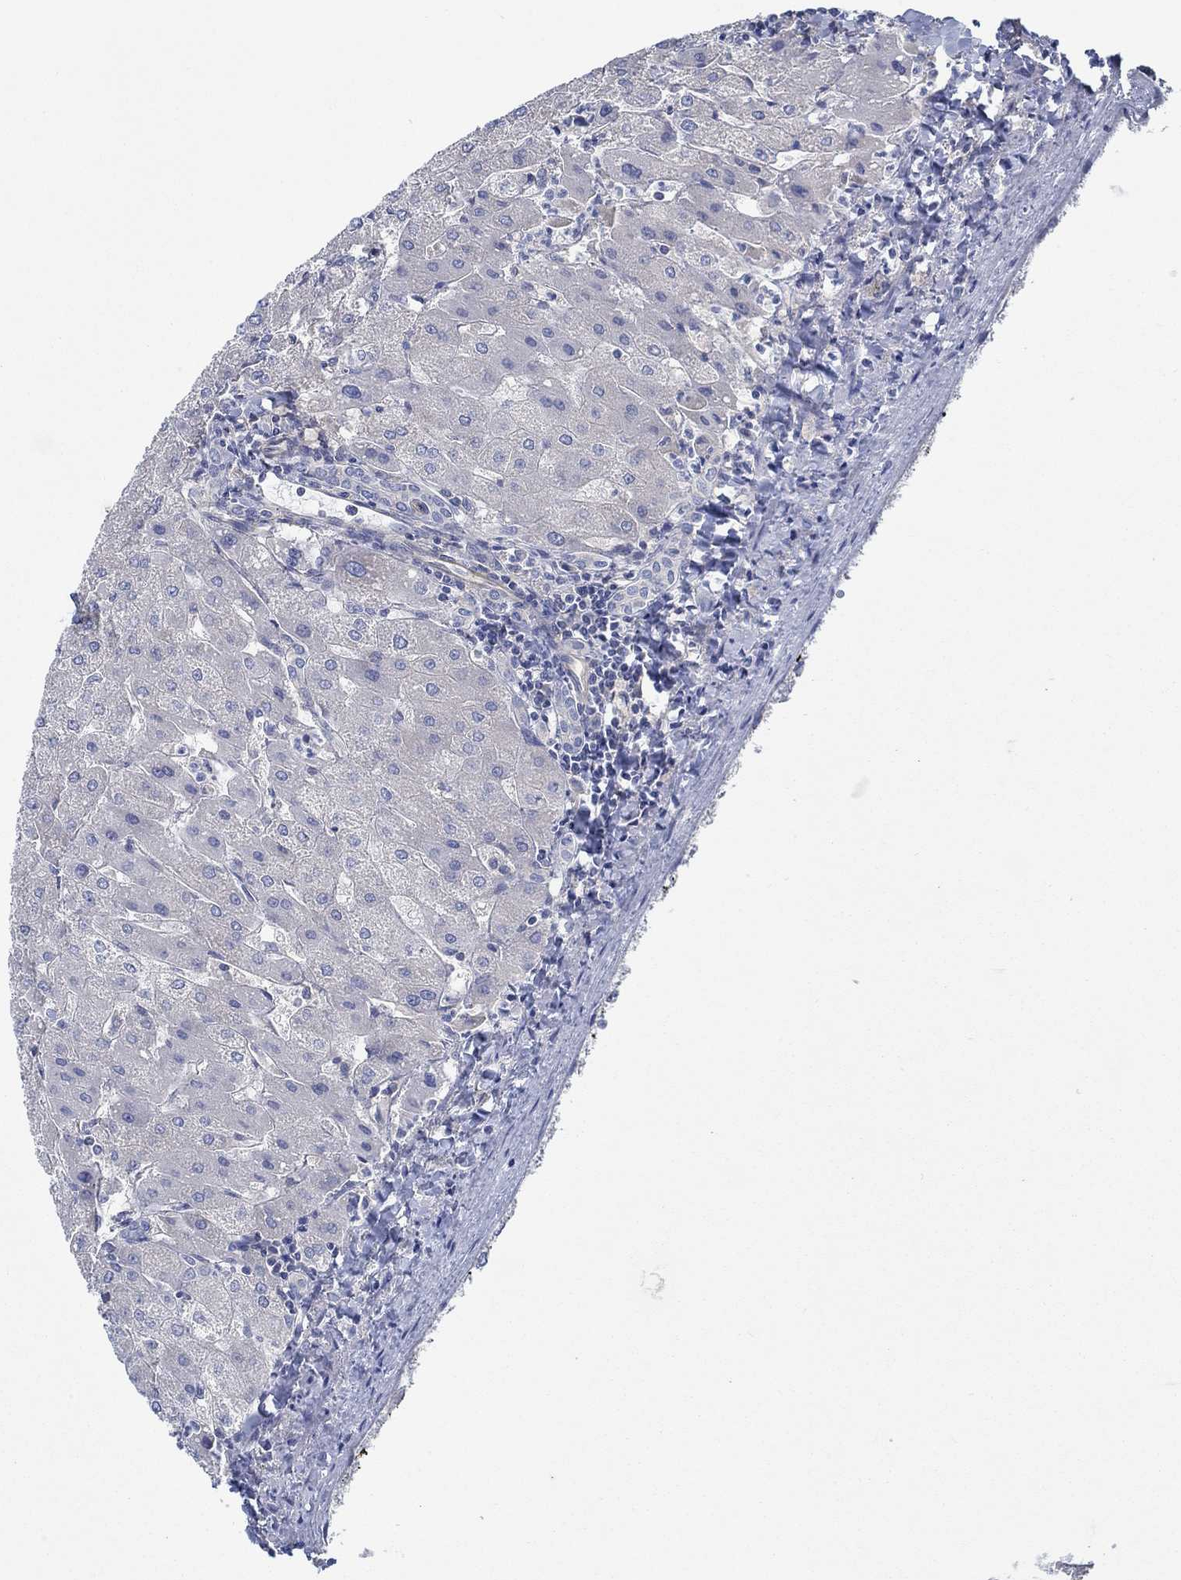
{"staining": {"intensity": "negative", "quantity": "none", "location": "none"}, "tissue": "liver", "cell_type": "Cholangiocytes", "image_type": "normal", "snomed": [{"axis": "morphology", "description": "Normal tissue, NOS"}, {"axis": "topography", "description": "Liver"}], "caption": "Immunohistochemistry of normal human liver shows no positivity in cholangiocytes.", "gene": "SPAG9", "patient": {"sex": "male", "age": 67}}